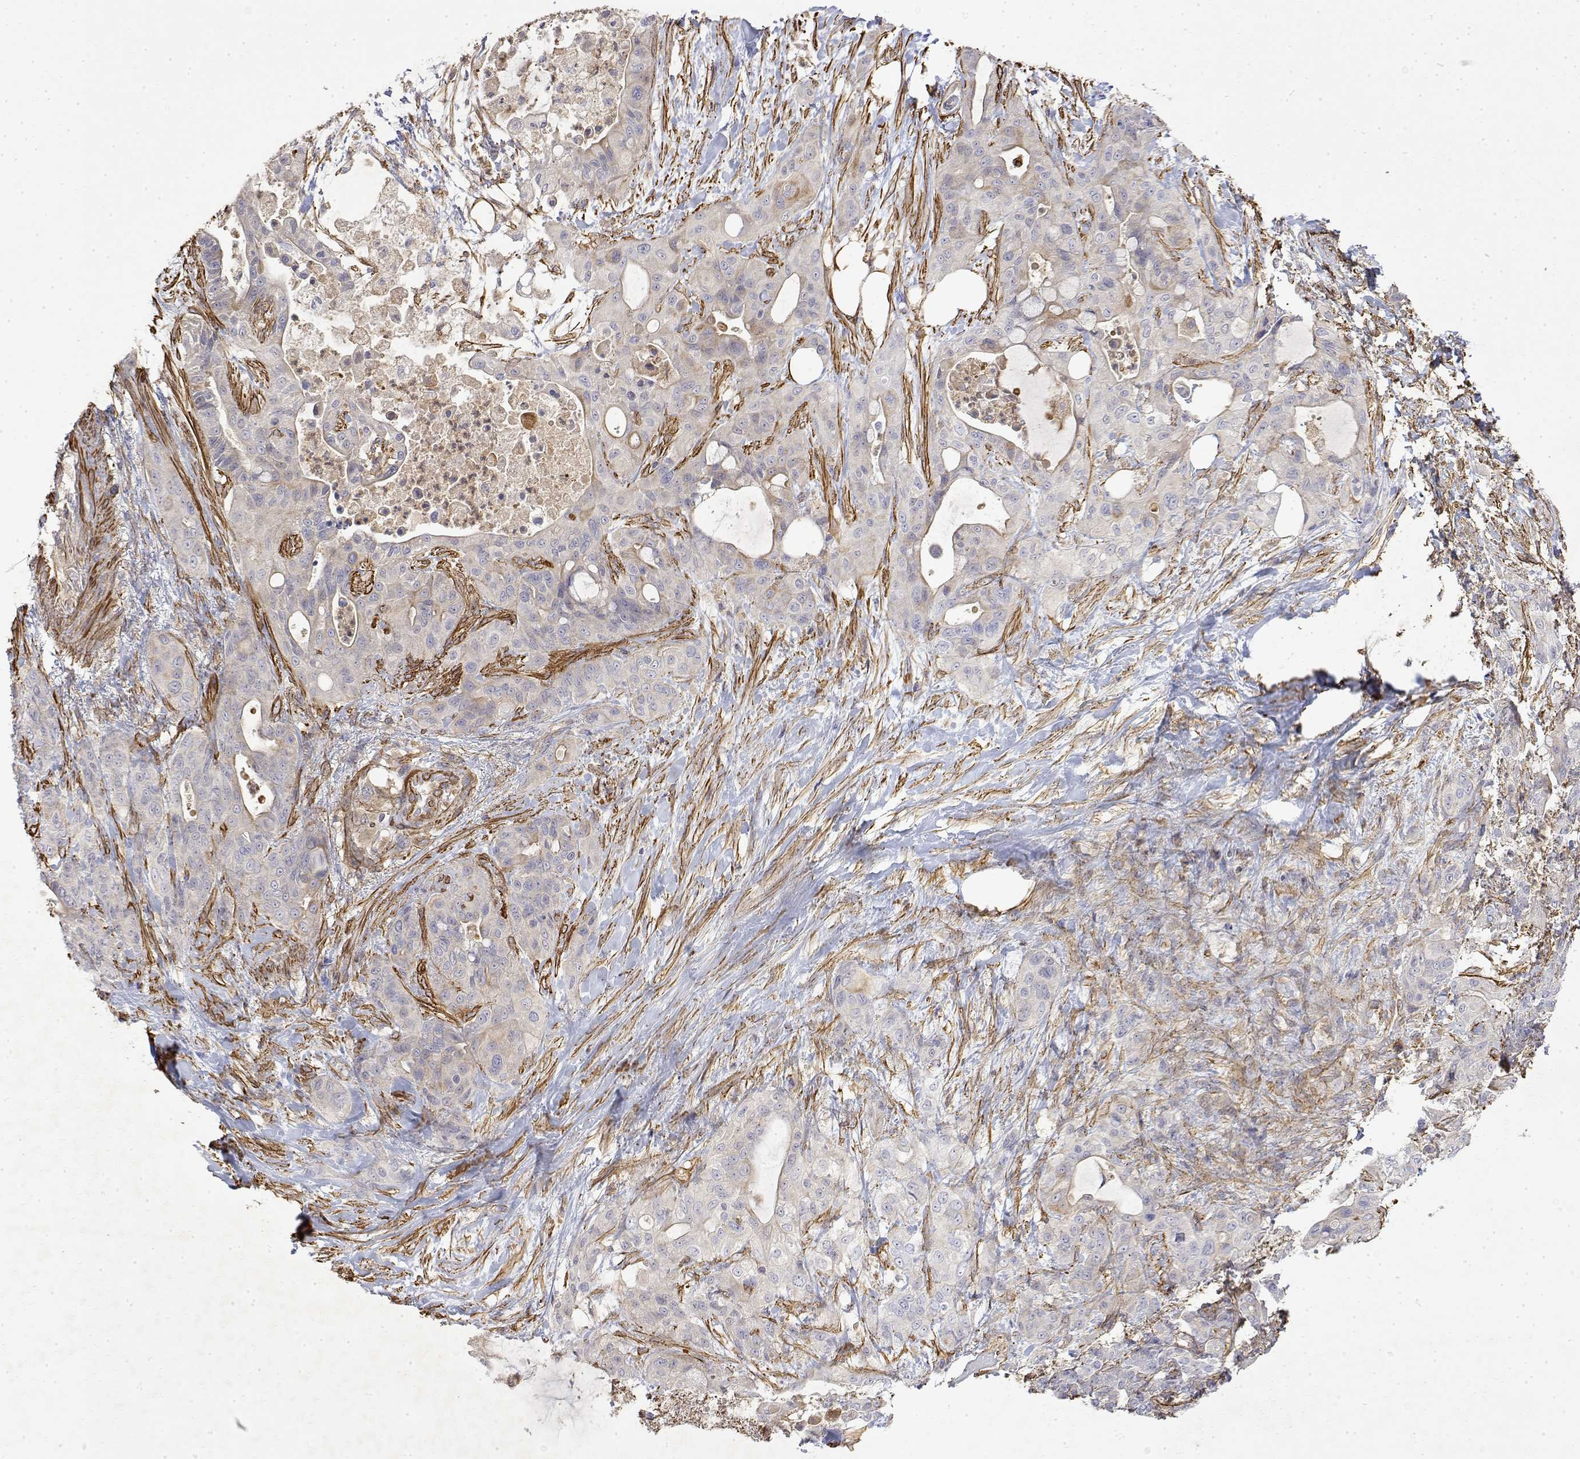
{"staining": {"intensity": "negative", "quantity": "none", "location": "none"}, "tissue": "pancreatic cancer", "cell_type": "Tumor cells", "image_type": "cancer", "snomed": [{"axis": "morphology", "description": "Adenocarcinoma, NOS"}, {"axis": "topography", "description": "Pancreas"}], "caption": "Immunohistochemistry of pancreatic cancer (adenocarcinoma) displays no expression in tumor cells.", "gene": "SOWAHD", "patient": {"sex": "male", "age": 71}}